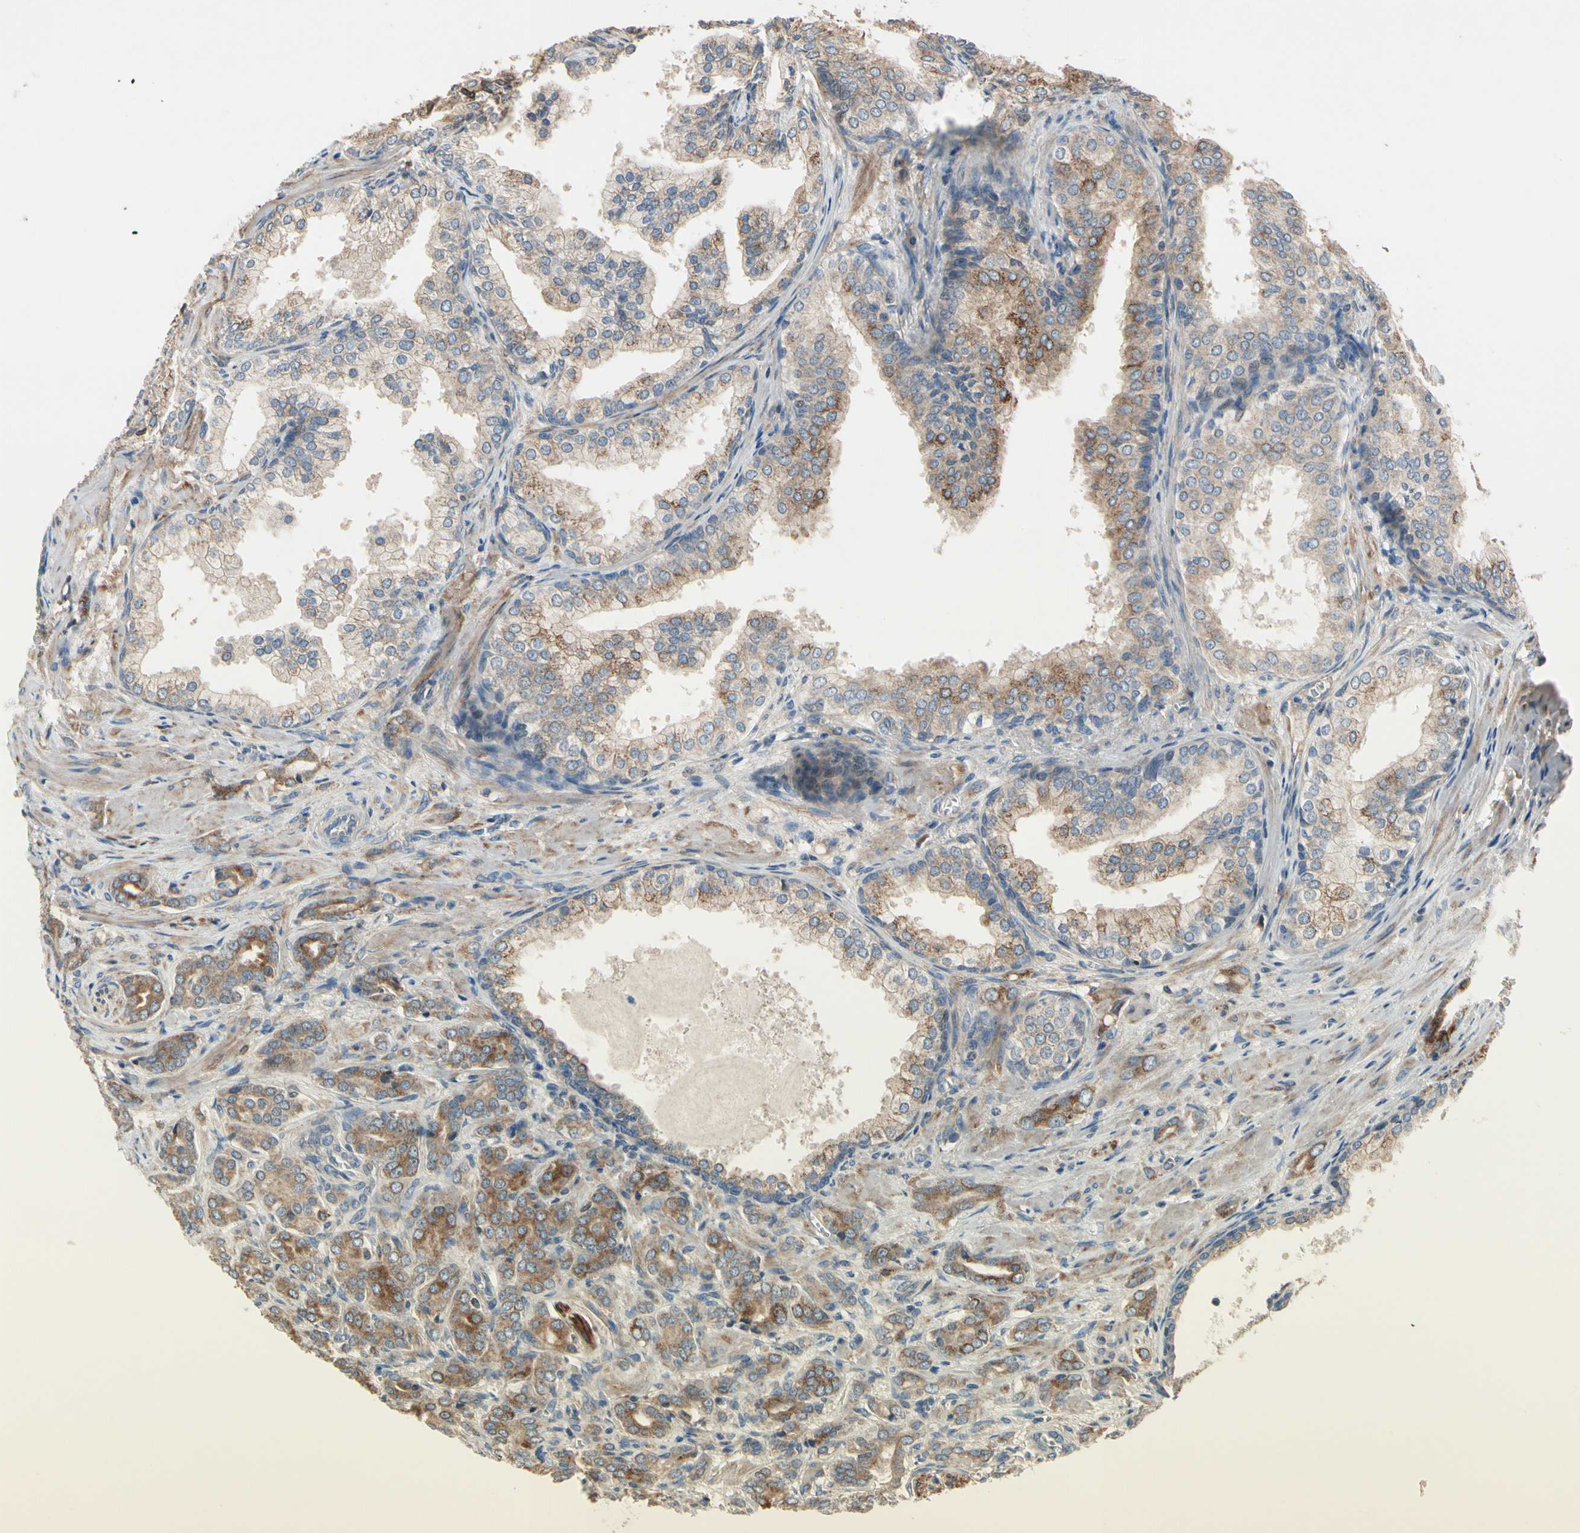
{"staining": {"intensity": "strong", "quantity": ">75%", "location": "cytoplasmic/membranous"}, "tissue": "prostate cancer", "cell_type": "Tumor cells", "image_type": "cancer", "snomed": [{"axis": "morphology", "description": "Adenocarcinoma, High grade"}, {"axis": "topography", "description": "Prostate"}], "caption": "Protein expression analysis of human prostate high-grade adenocarcinoma reveals strong cytoplasmic/membranous expression in about >75% of tumor cells.", "gene": "CGREF1", "patient": {"sex": "male", "age": 64}}